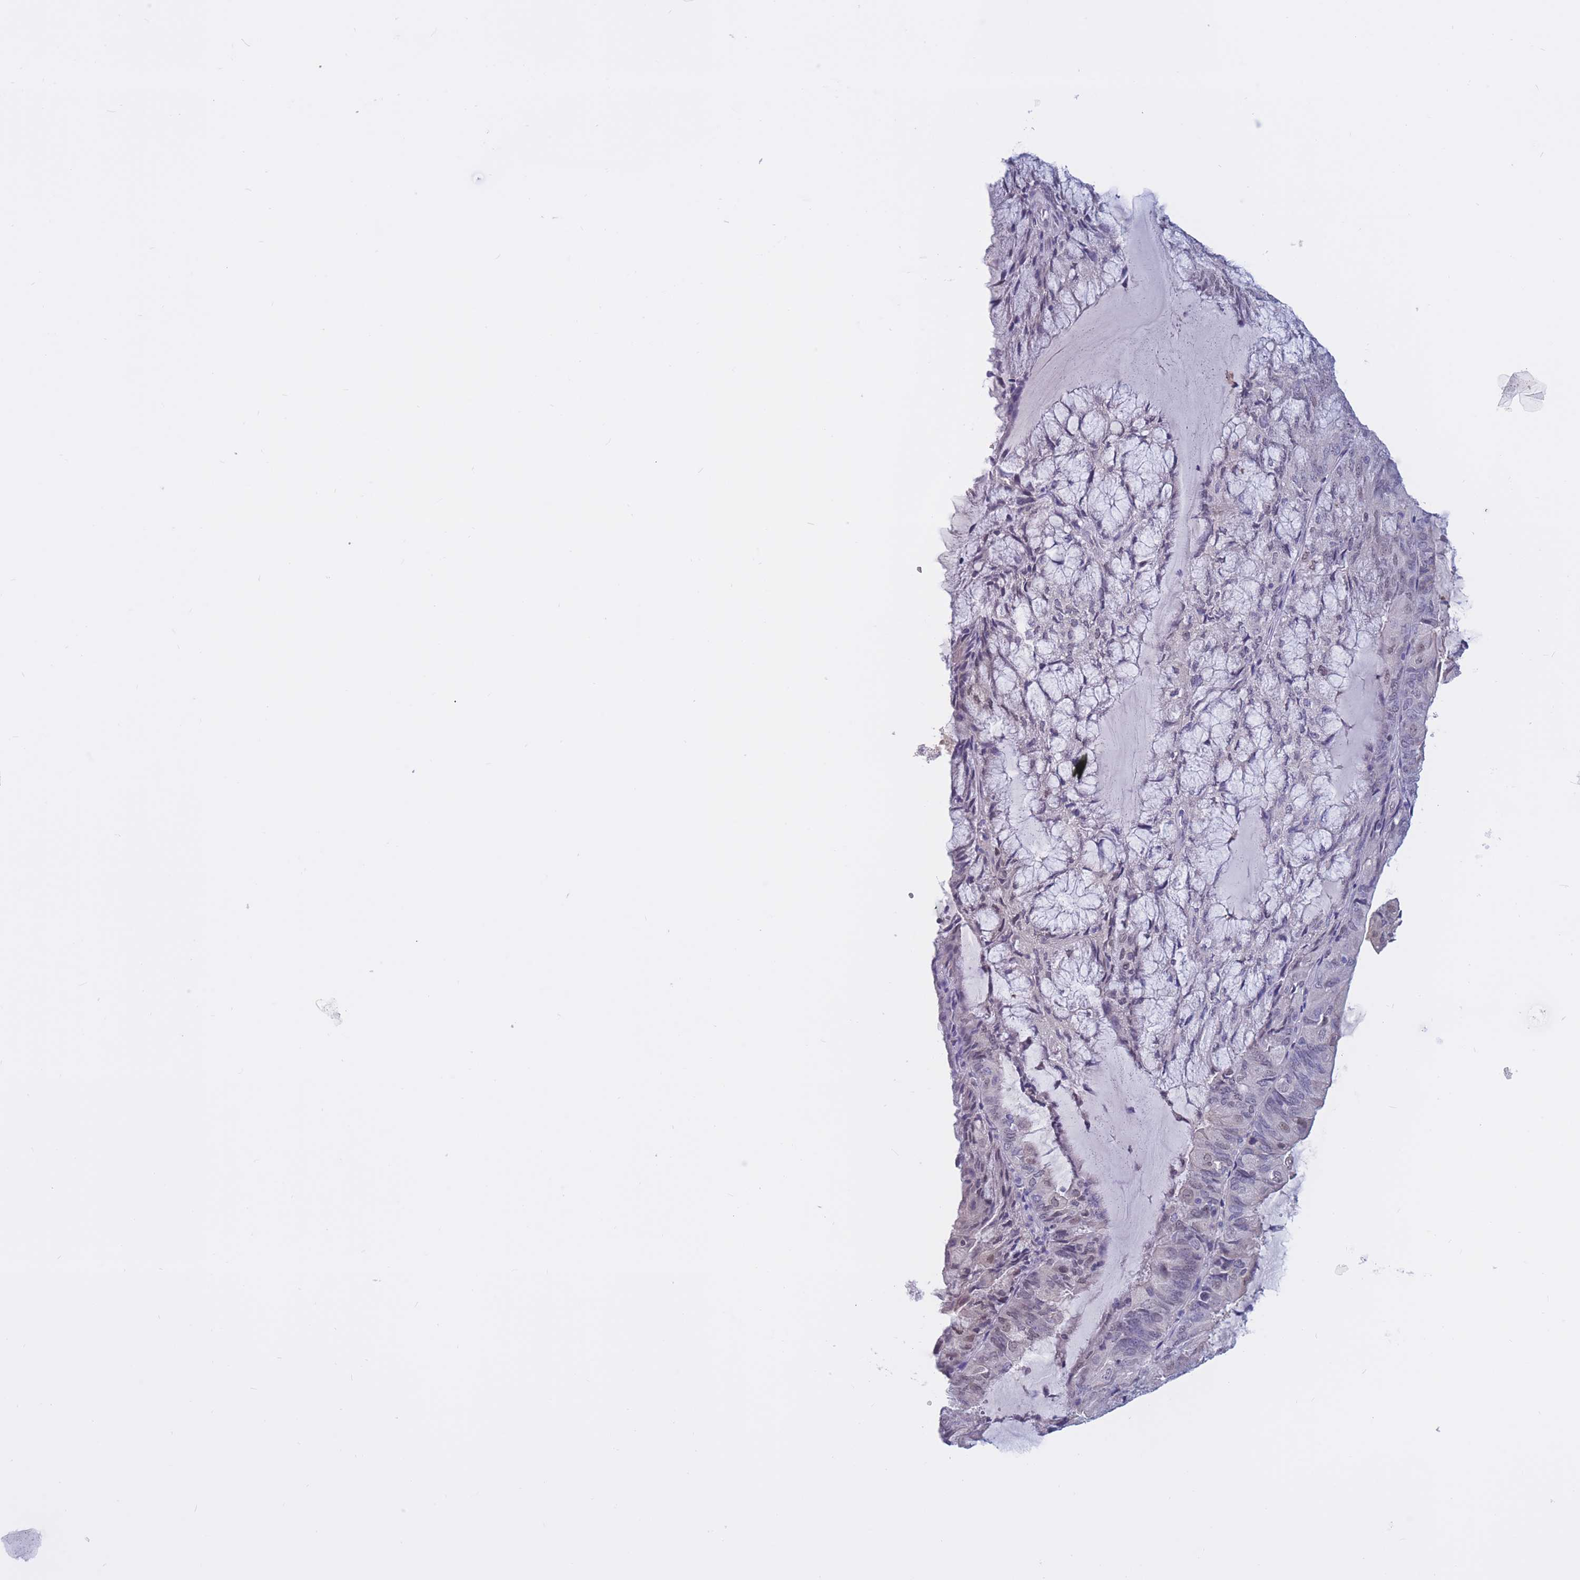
{"staining": {"intensity": "negative", "quantity": "none", "location": "none"}, "tissue": "endometrial cancer", "cell_type": "Tumor cells", "image_type": "cancer", "snomed": [{"axis": "morphology", "description": "Adenocarcinoma, NOS"}, {"axis": "topography", "description": "Endometrium"}], "caption": "High magnification brightfield microscopy of adenocarcinoma (endometrial) stained with DAB (brown) and counterstained with hematoxylin (blue): tumor cells show no significant staining.", "gene": "BOP1", "patient": {"sex": "female", "age": 81}}